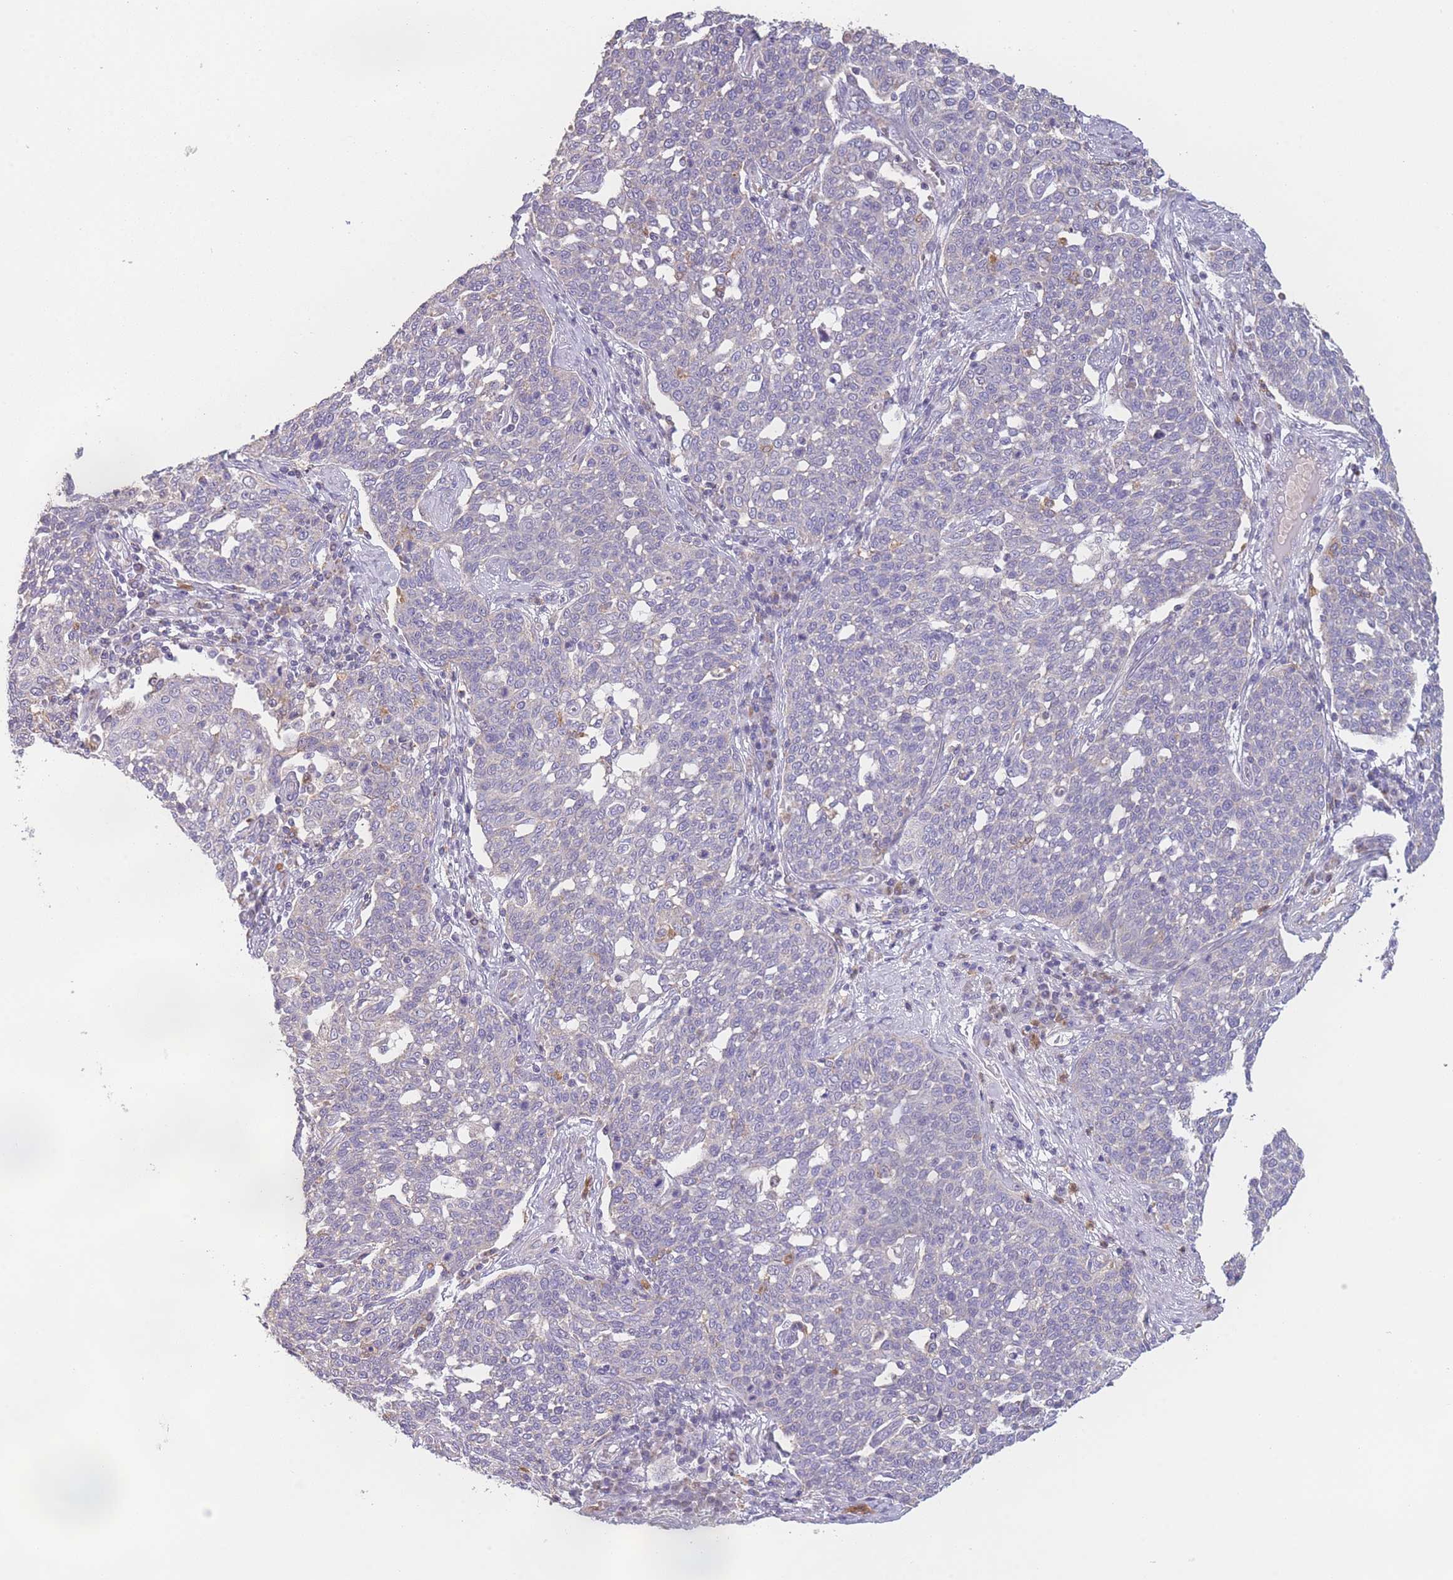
{"staining": {"intensity": "negative", "quantity": "none", "location": "none"}, "tissue": "cervical cancer", "cell_type": "Tumor cells", "image_type": "cancer", "snomed": [{"axis": "morphology", "description": "Squamous cell carcinoma, NOS"}, {"axis": "topography", "description": "Cervix"}], "caption": "High power microscopy micrograph of an IHC photomicrograph of squamous cell carcinoma (cervical), revealing no significant expression in tumor cells.", "gene": "PRAM1", "patient": {"sex": "female", "age": 34}}